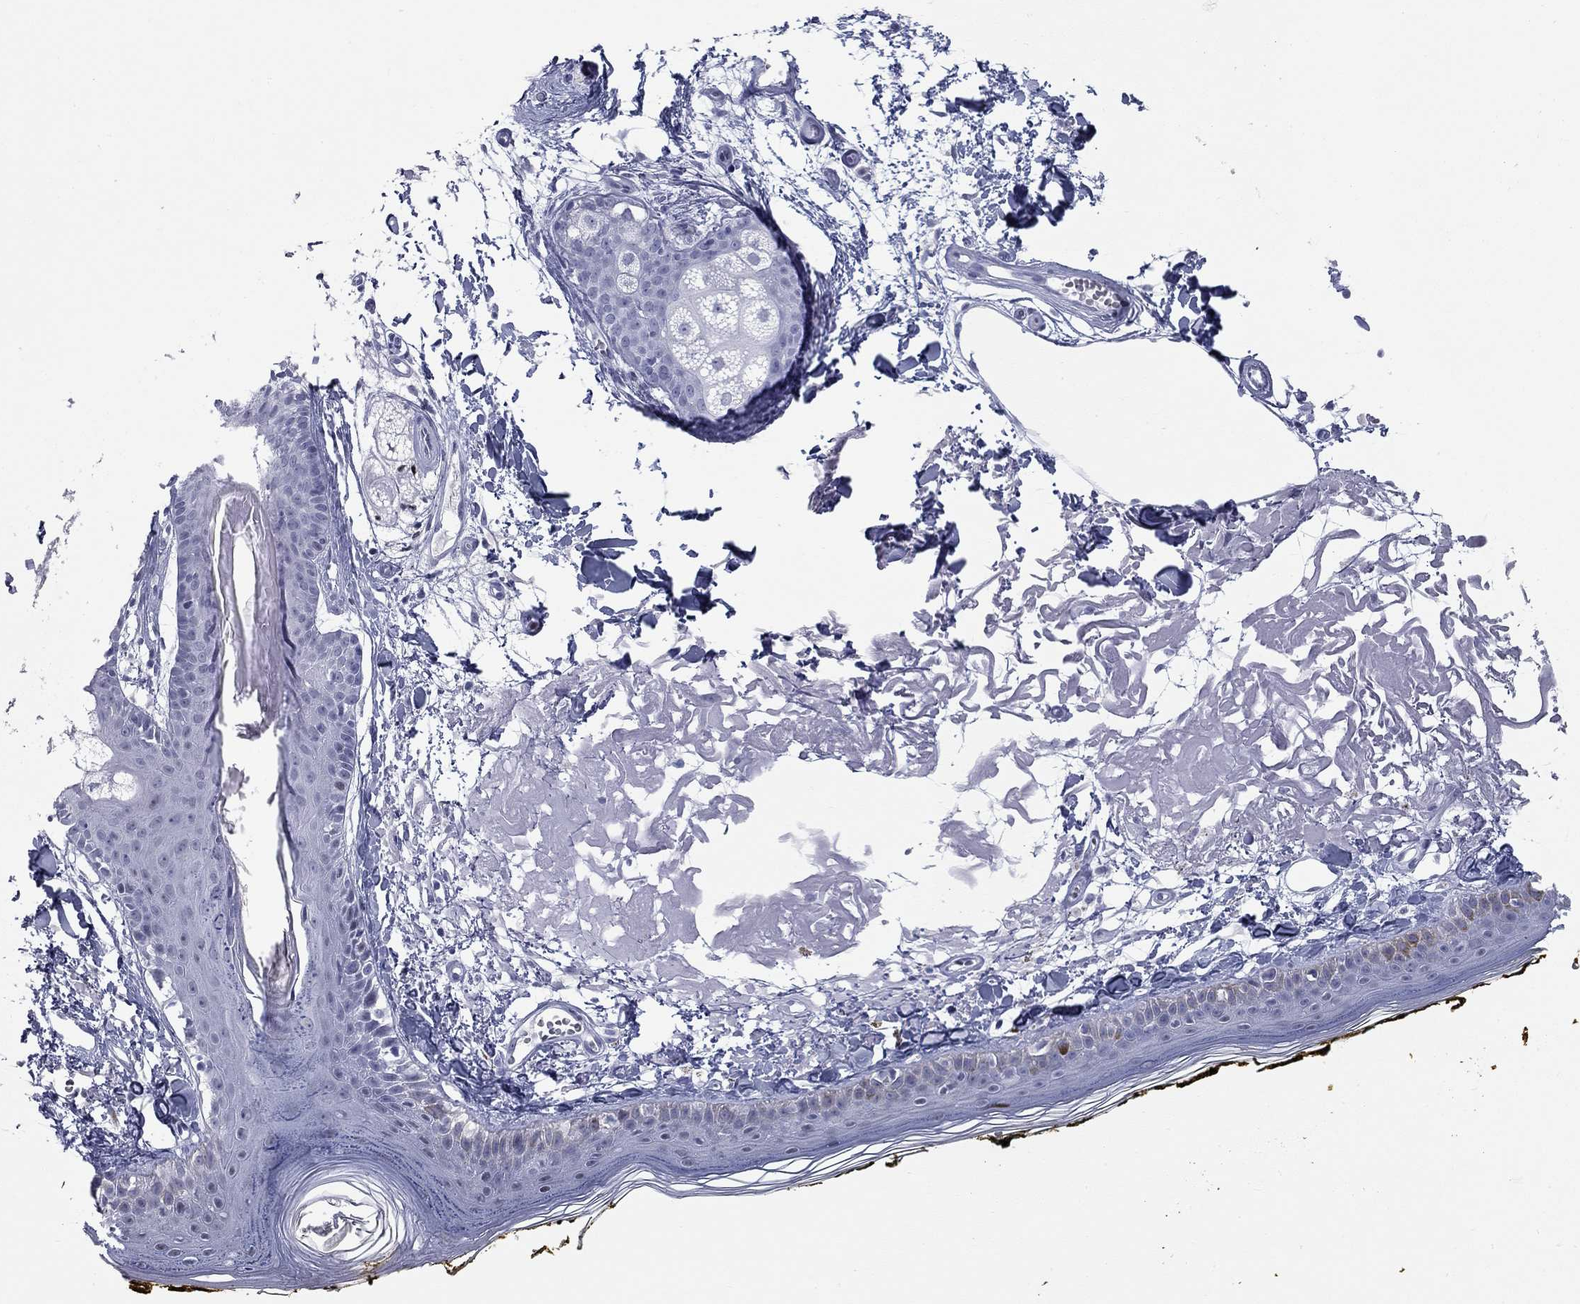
{"staining": {"intensity": "negative", "quantity": "none", "location": "none"}, "tissue": "skin", "cell_type": "Fibroblasts", "image_type": "normal", "snomed": [{"axis": "morphology", "description": "Normal tissue, NOS"}, {"axis": "topography", "description": "Skin"}], "caption": "An immunohistochemistry (IHC) photomicrograph of normal skin is shown. There is no staining in fibroblasts of skin.", "gene": "ASF1B", "patient": {"sex": "male", "age": 76}}